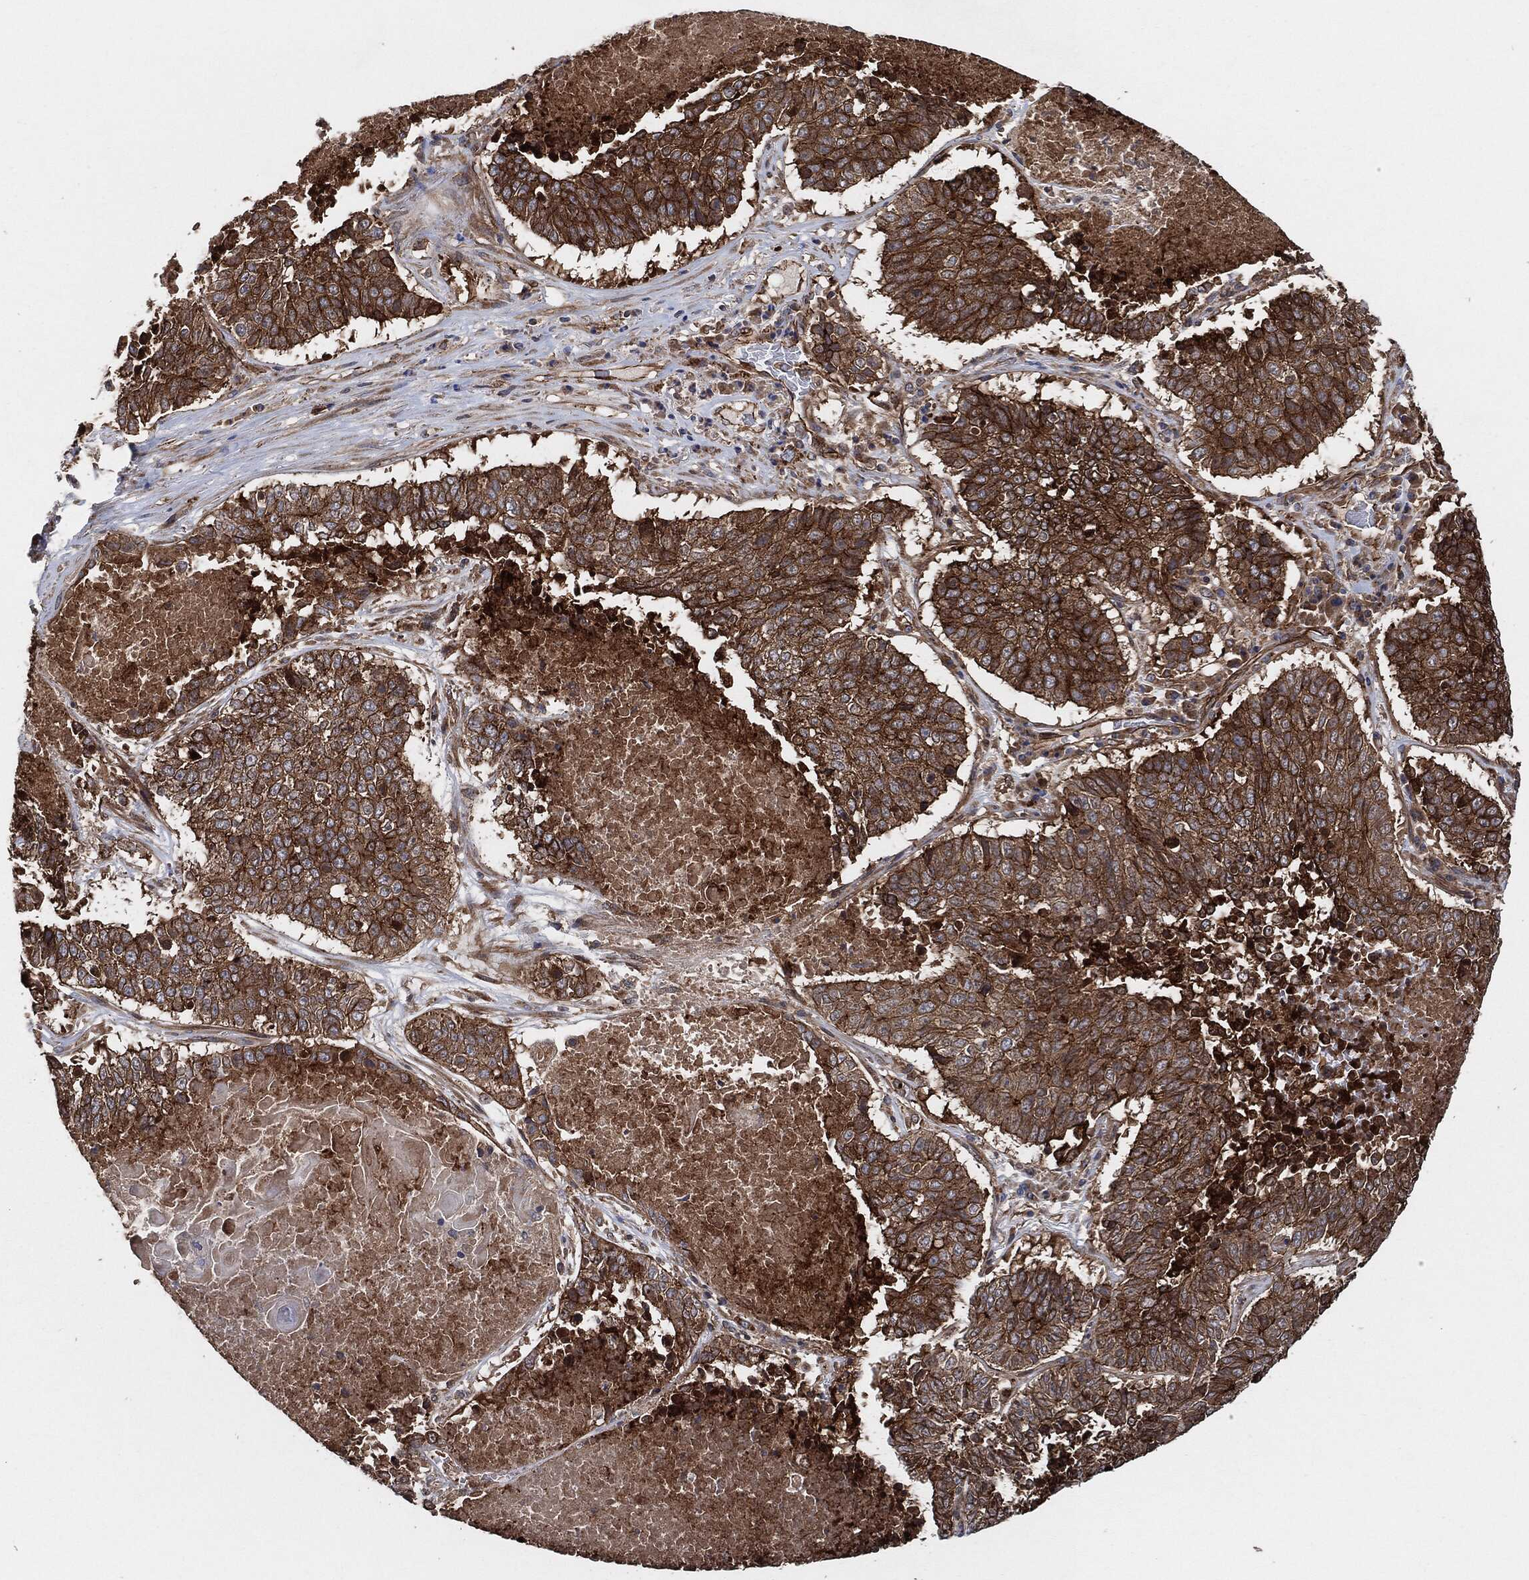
{"staining": {"intensity": "strong", "quantity": "25%-75%", "location": "cytoplasmic/membranous"}, "tissue": "lung cancer", "cell_type": "Tumor cells", "image_type": "cancer", "snomed": [{"axis": "morphology", "description": "Squamous cell carcinoma, NOS"}, {"axis": "topography", "description": "Lung"}], "caption": "Squamous cell carcinoma (lung) stained with a protein marker displays strong staining in tumor cells.", "gene": "CTNNA1", "patient": {"sex": "male", "age": 64}}